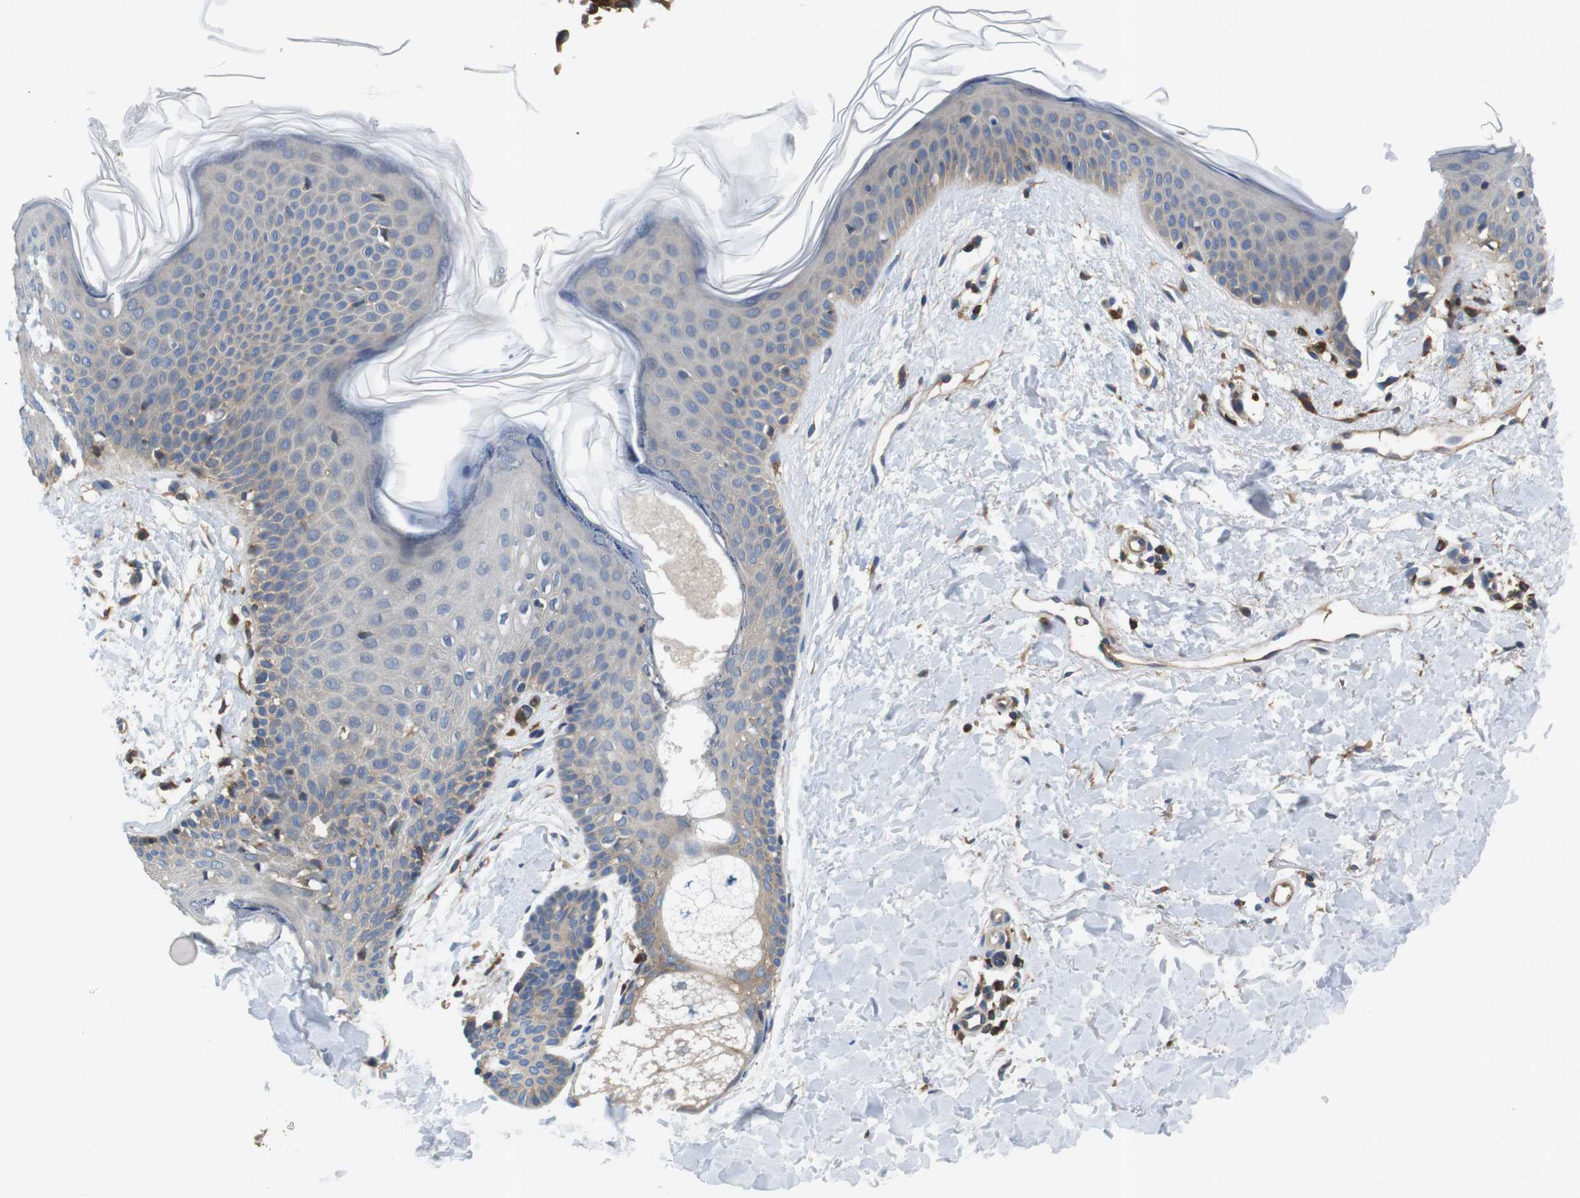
{"staining": {"intensity": "negative", "quantity": "none", "location": "none"}, "tissue": "skin", "cell_type": "Fibroblasts", "image_type": "normal", "snomed": [{"axis": "morphology", "description": "Normal tissue, NOS"}, {"axis": "topography", "description": "Skin"}], "caption": "Immunohistochemistry (IHC) of unremarkable skin displays no positivity in fibroblasts. (Brightfield microscopy of DAB (3,3'-diaminobenzidine) IHC at high magnification).", "gene": "HERPUD2", "patient": {"sex": "female", "age": 56}}